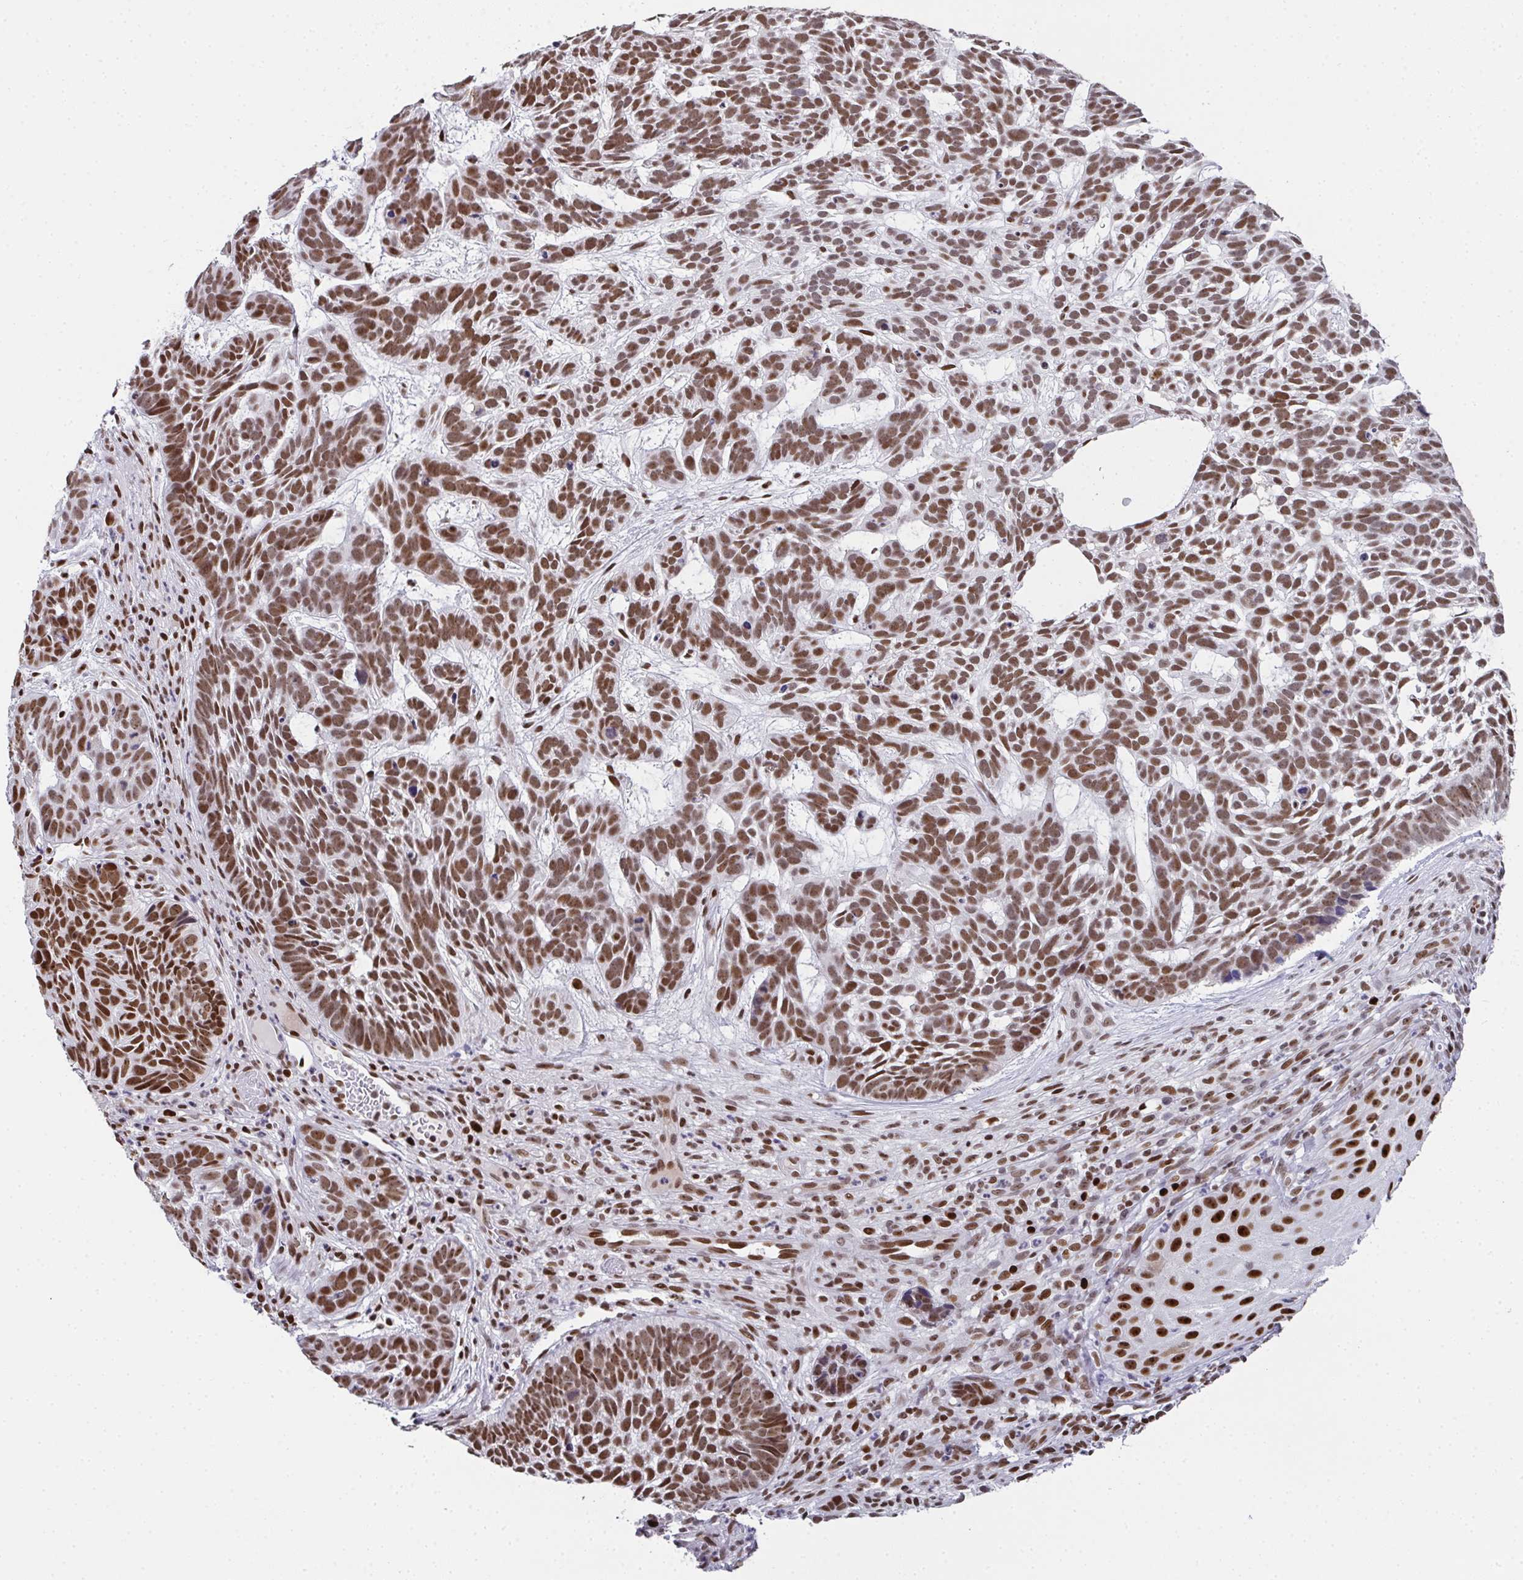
{"staining": {"intensity": "moderate", "quantity": ">75%", "location": "nuclear"}, "tissue": "skin cancer", "cell_type": "Tumor cells", "image_type": "cancer", "snomed": [{"axis": "morphology", "description": "Basal cell carcinoma"}, {"axis": "topography", "description": "Skin"}], "caption": "Immunohistochemistry (IHC) staining of basal cell carcinoma (skin), which reveals medium levels of moderate nuclear positivity in approximately >75% of tumor cells indicating moderate nuclear protein staining. The staining was performed using DAB (brown) for protein detection and nuclei were counterstained in hematoxylin (blue).", "gene": "RB1", "patient": {"sex": "male", "age": 78}}